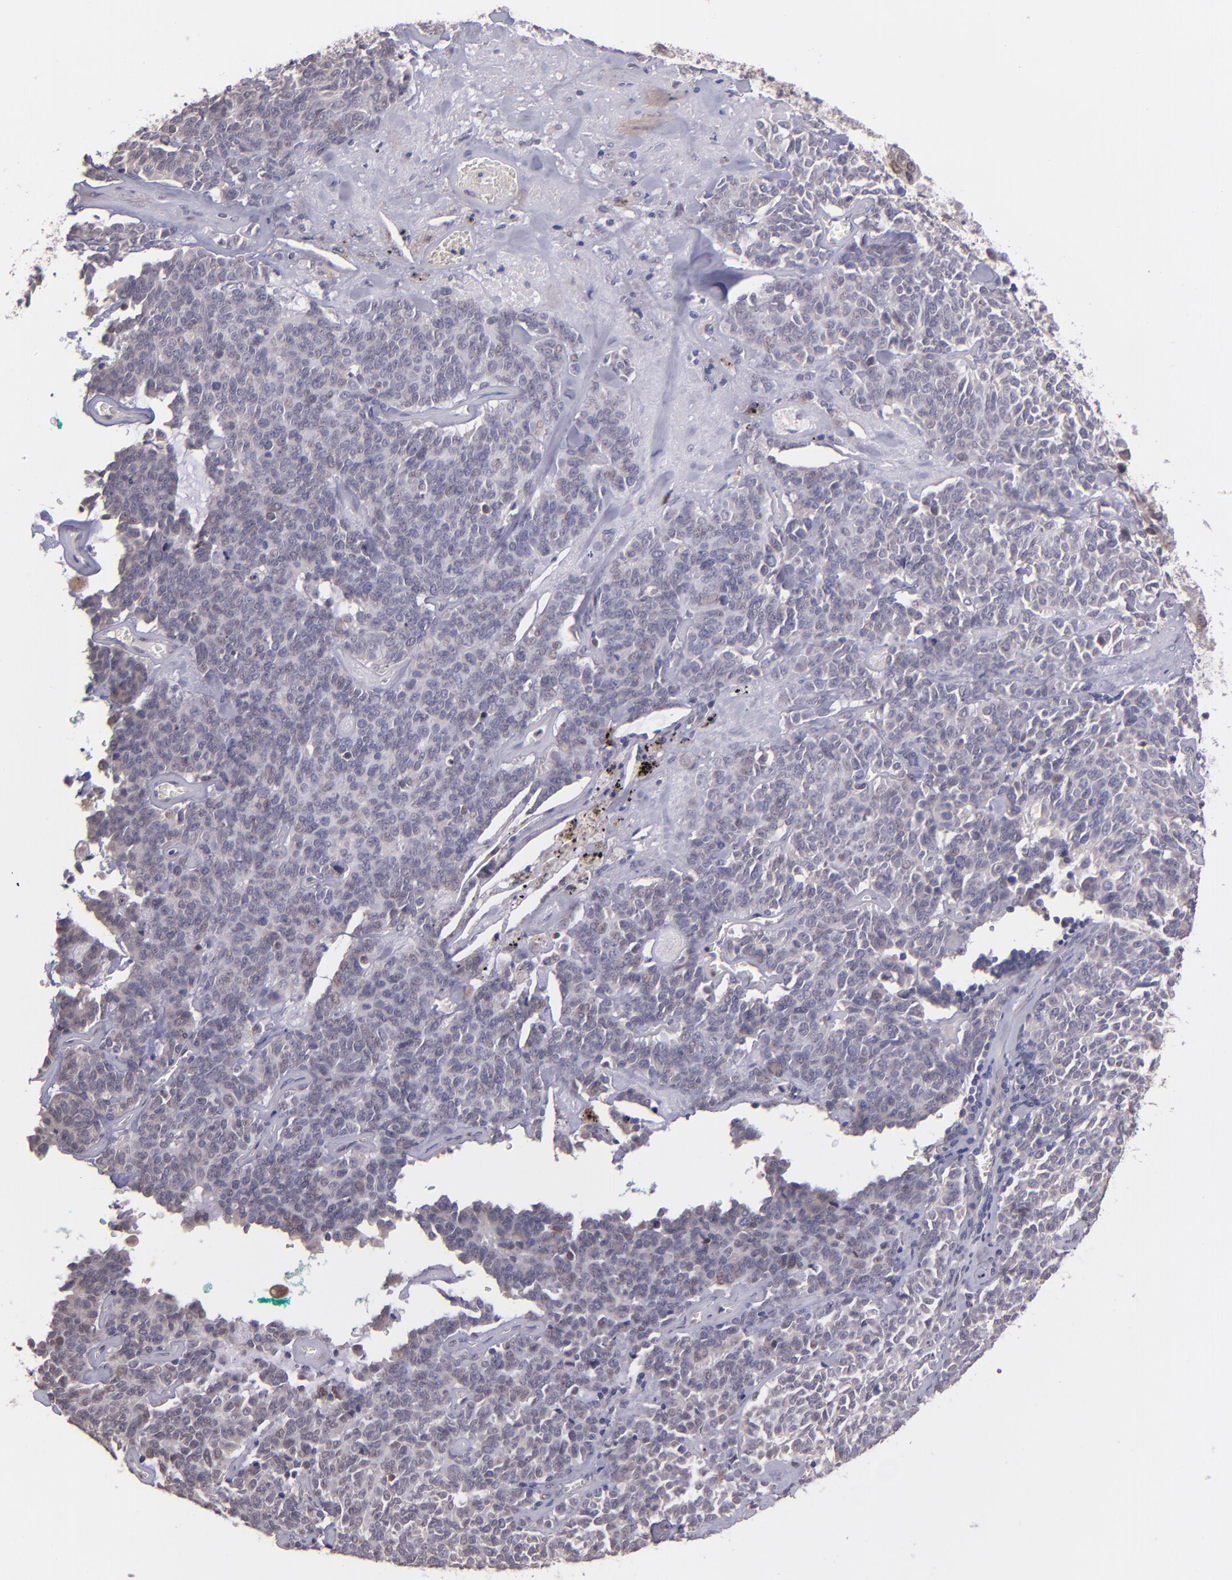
{"staining": {"intensity": "weak", "quantity": "<25%", "location": "cytoplasmic/membranous"}, "tissue": "lung cancer", "cell_type": "Tumor cells", "image_type": "cancer", "snomed": [{"axis": "morphology", "description": "Neoplasm, malignant, NOS"}, {"axis": "topography", "description": "Lung"}], "caption": "The IHC histopathology image has no significant staining in tumor cells of lung cancer tissue.", "gene": "NUP62CL", "patient": {"sex": "female", "age": 58}}